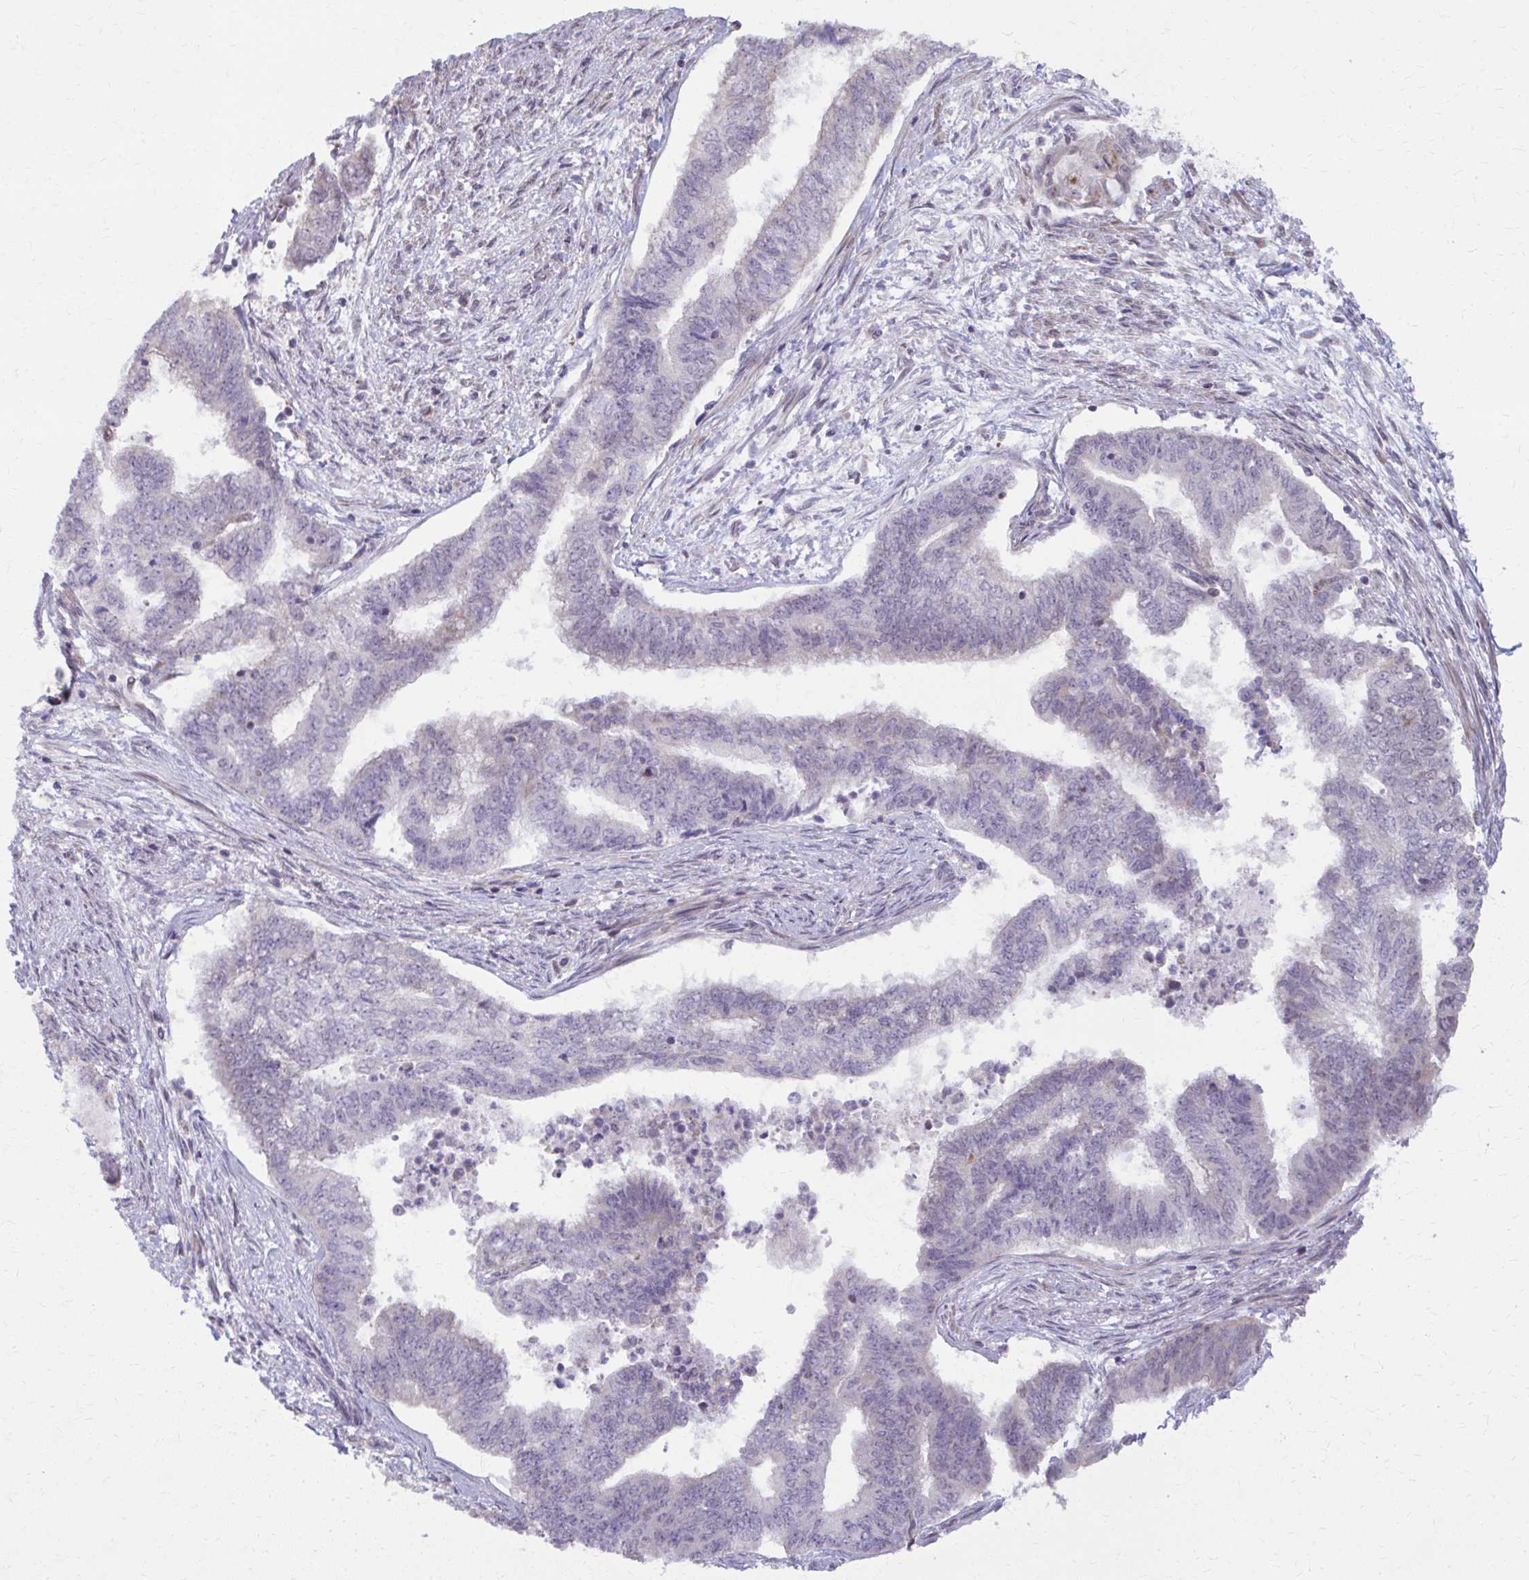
{"staining": {"intensity": "negative", "quantity": "none", "location": "none"}, "tissue": "endometrial cancer", "cell_type": "Tumor cells", "image_type": "cancer", "snomed": [{"axis": "morphology", "description": "Adenocarcinoma, NOS"}, {"axis": "topography", "description": "Endometrium"}], "caption": "A histopathology image of endometrial cancer stained for a protein exhibits no brown staining in tumor cells. (Stains: DAB (3,3'-diaminobenzidine) immunohistochemistry with hematoxylin counter stain, Microscopy: brightfield microscopy at high magnification).", "gene": "MAF1", "patient": {"sex": "female", "age": 65}}